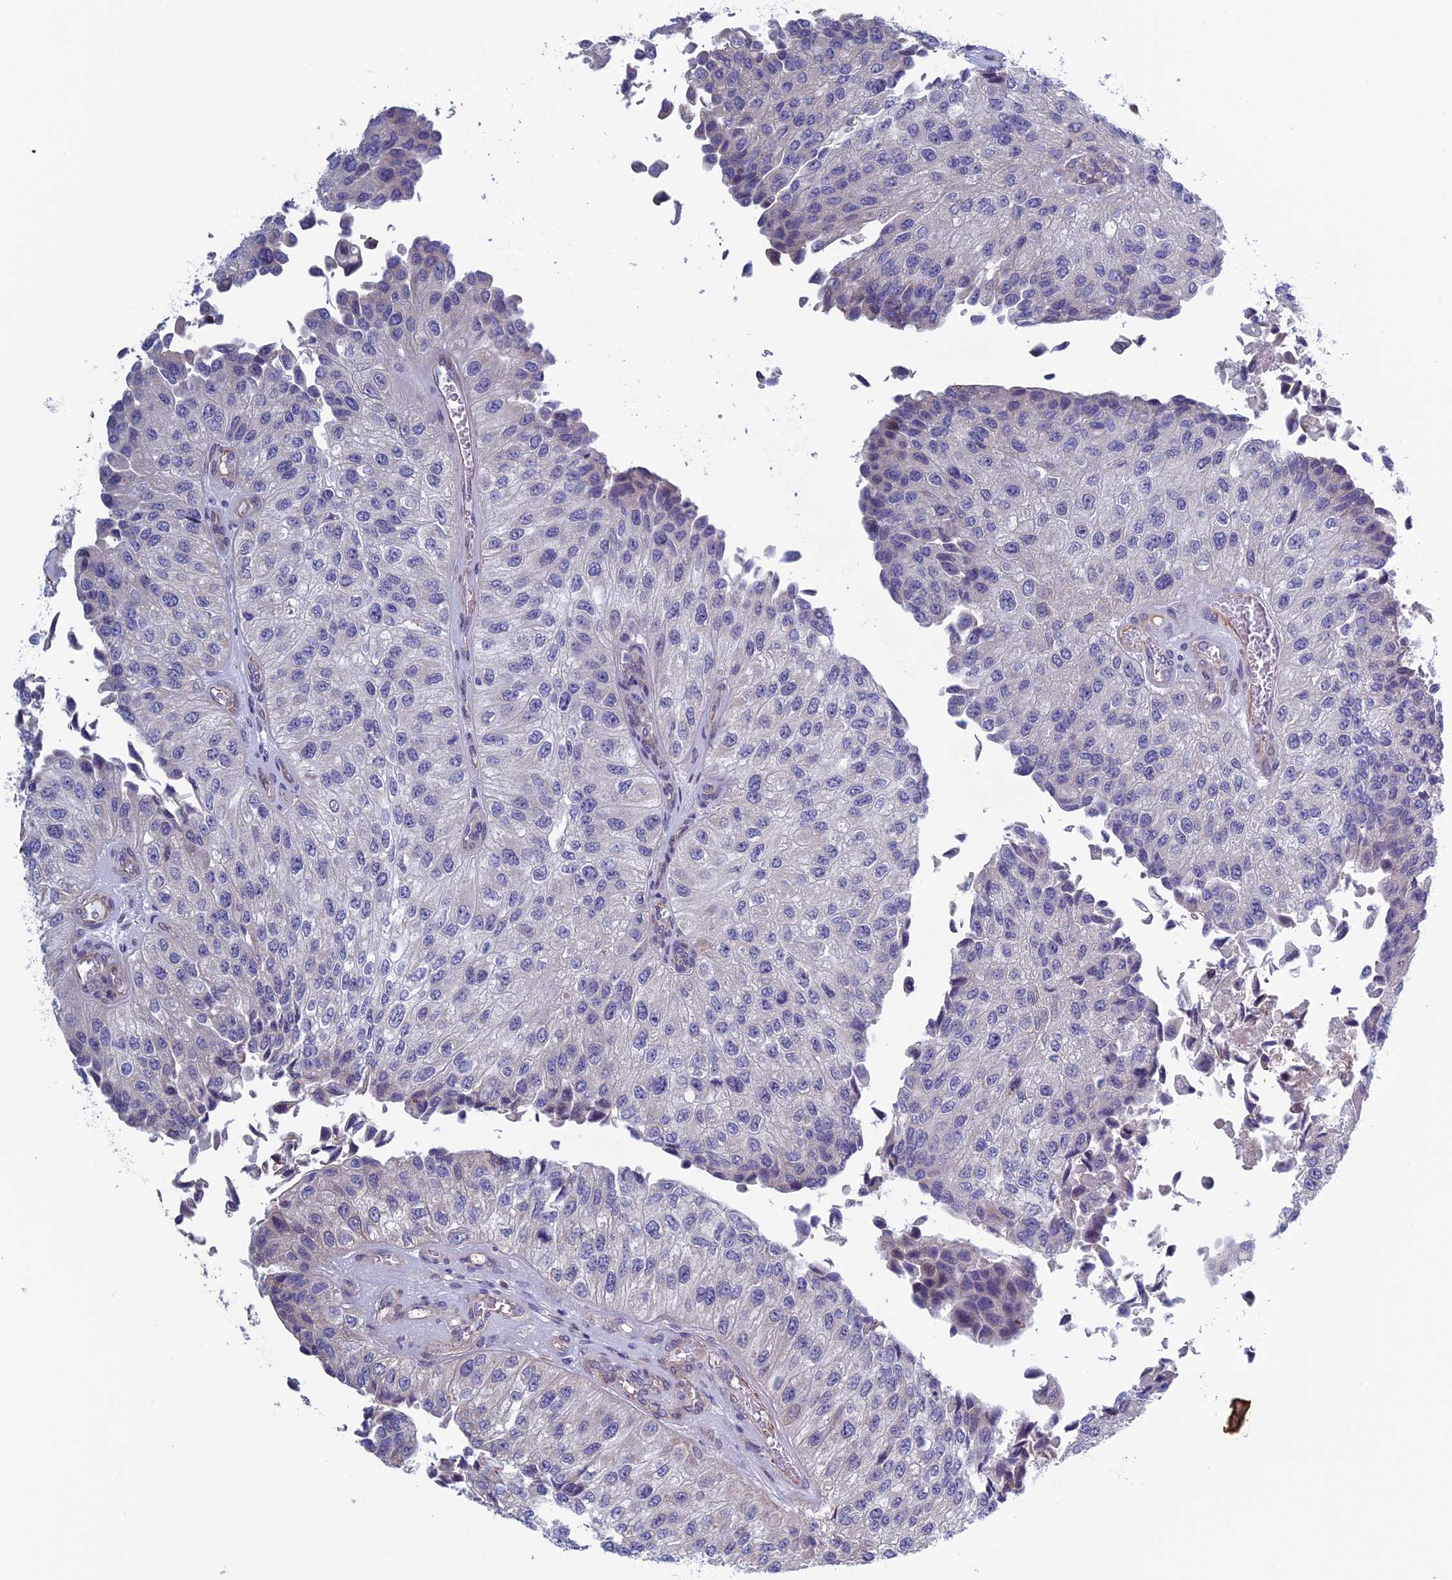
{"staining": {"intensity": "negative", "quantity": "none", "location": "none"}, "tissue": "urothelial cancer", "cell_type": "Tumor cells", "image_type": "cancer", "snomed": [{"axis": "morphology", "description": "Urothelial carcinoma, High grade"}, {"axis": "topography", "description": "Kidney"}, {"axis": "topography", "description": "Urinary bladder"}], "caption": "Tumor cells show no significant protein positivity in urothelial cancer.", "gene": "BCL2L10", "patient": {"sex": "male", "age": 77}}